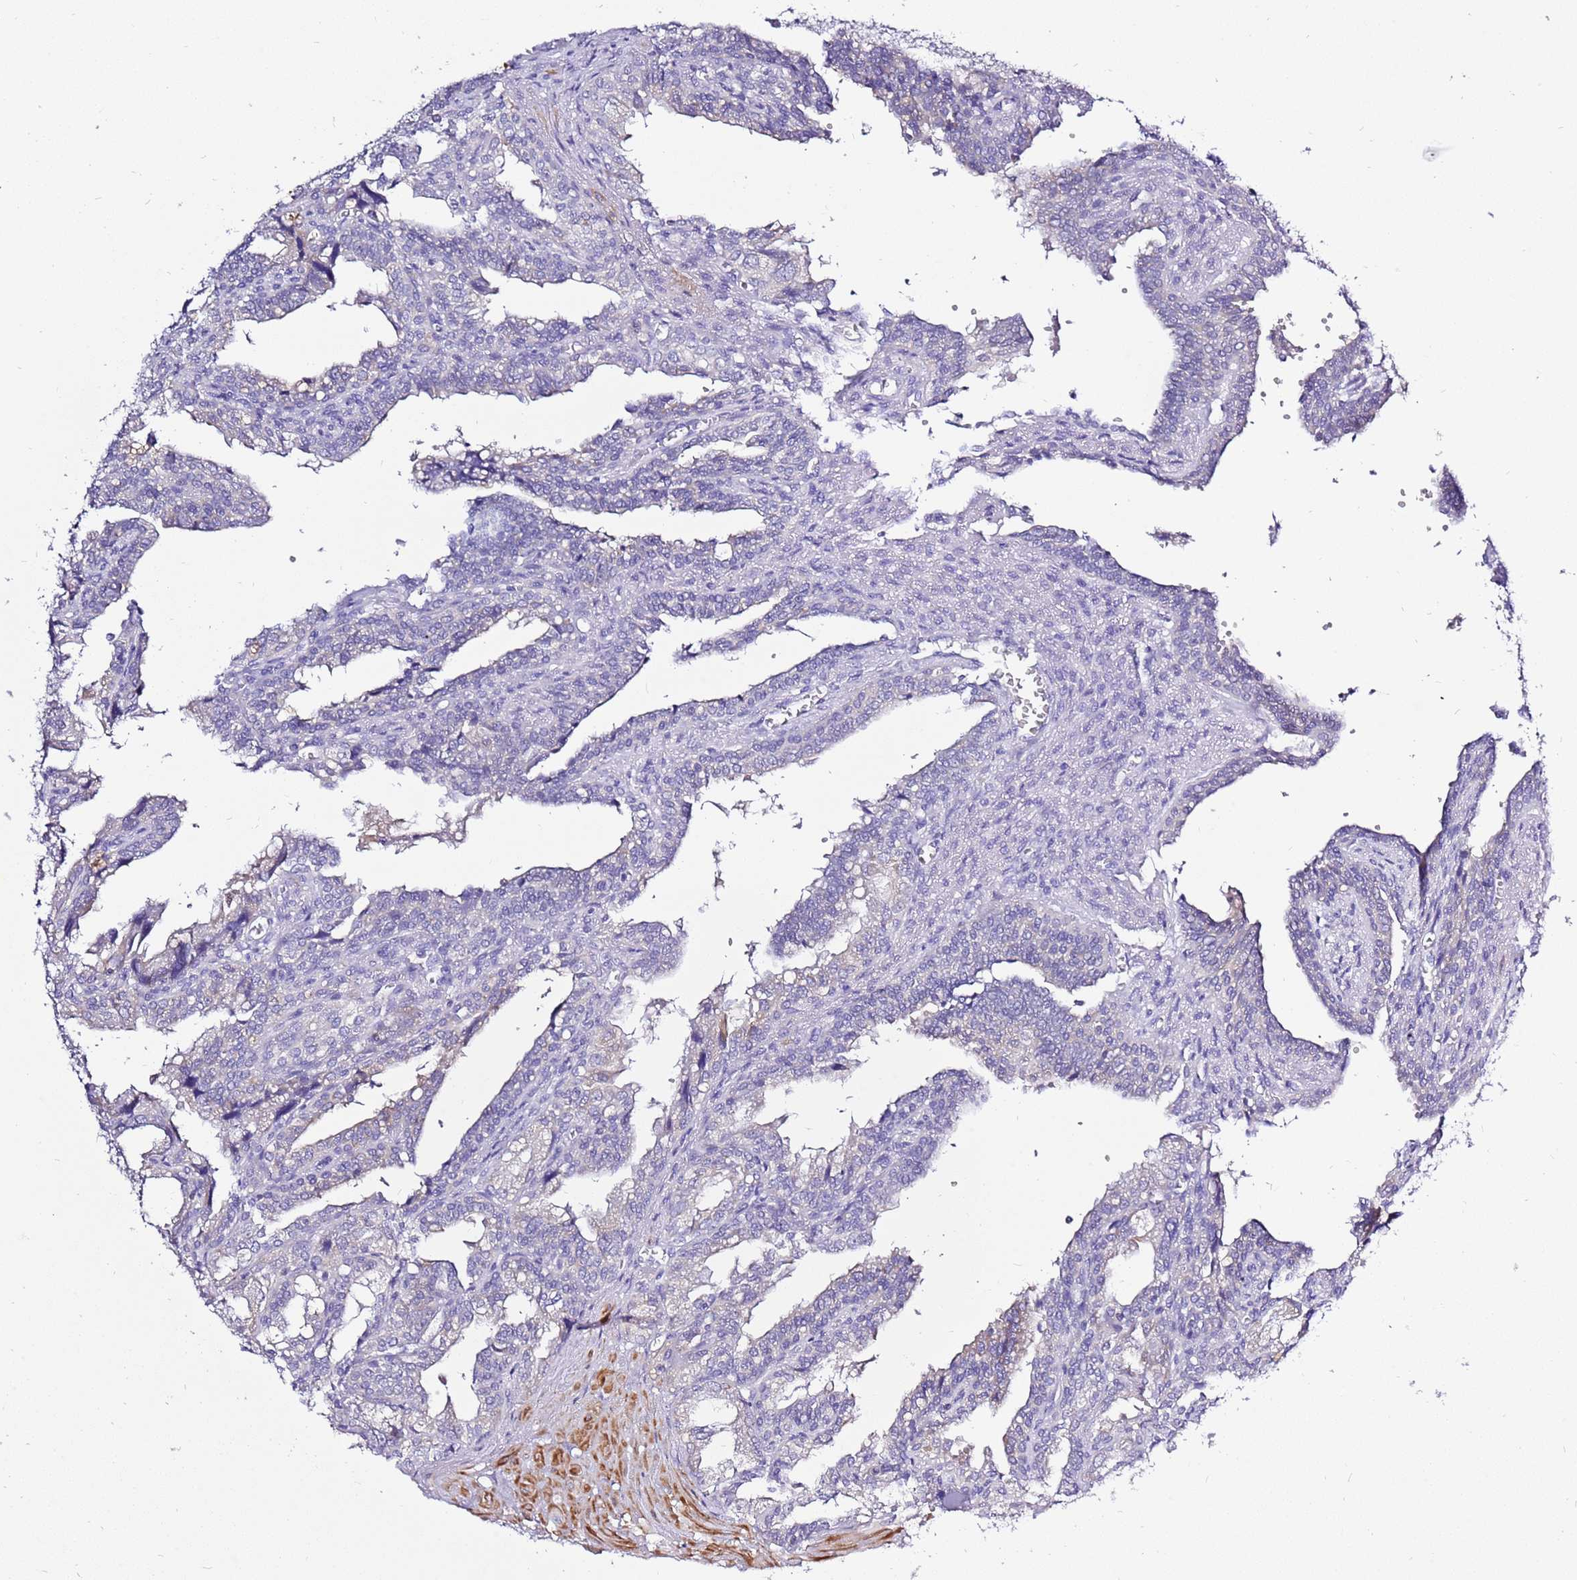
{"staining": {"intensity": "negative", "quantity": "none", "location": "none"}, "tissue": "seminal vesicle", "cell_type": "Glandular cells", "image_type": "normal", "snomed": [{"axis": "morphology", "description": "Normal tissue, NOS"}, {"axis": "topography", "description": "Seminal veicle"}], "caption": "This is an immunohistochemistry (IHC) histopathology image of normal seminal vesicle. There is no positivity in glandular cells.", "gene": "GLCE", "patient": {"sex": "male", "age": 67}}